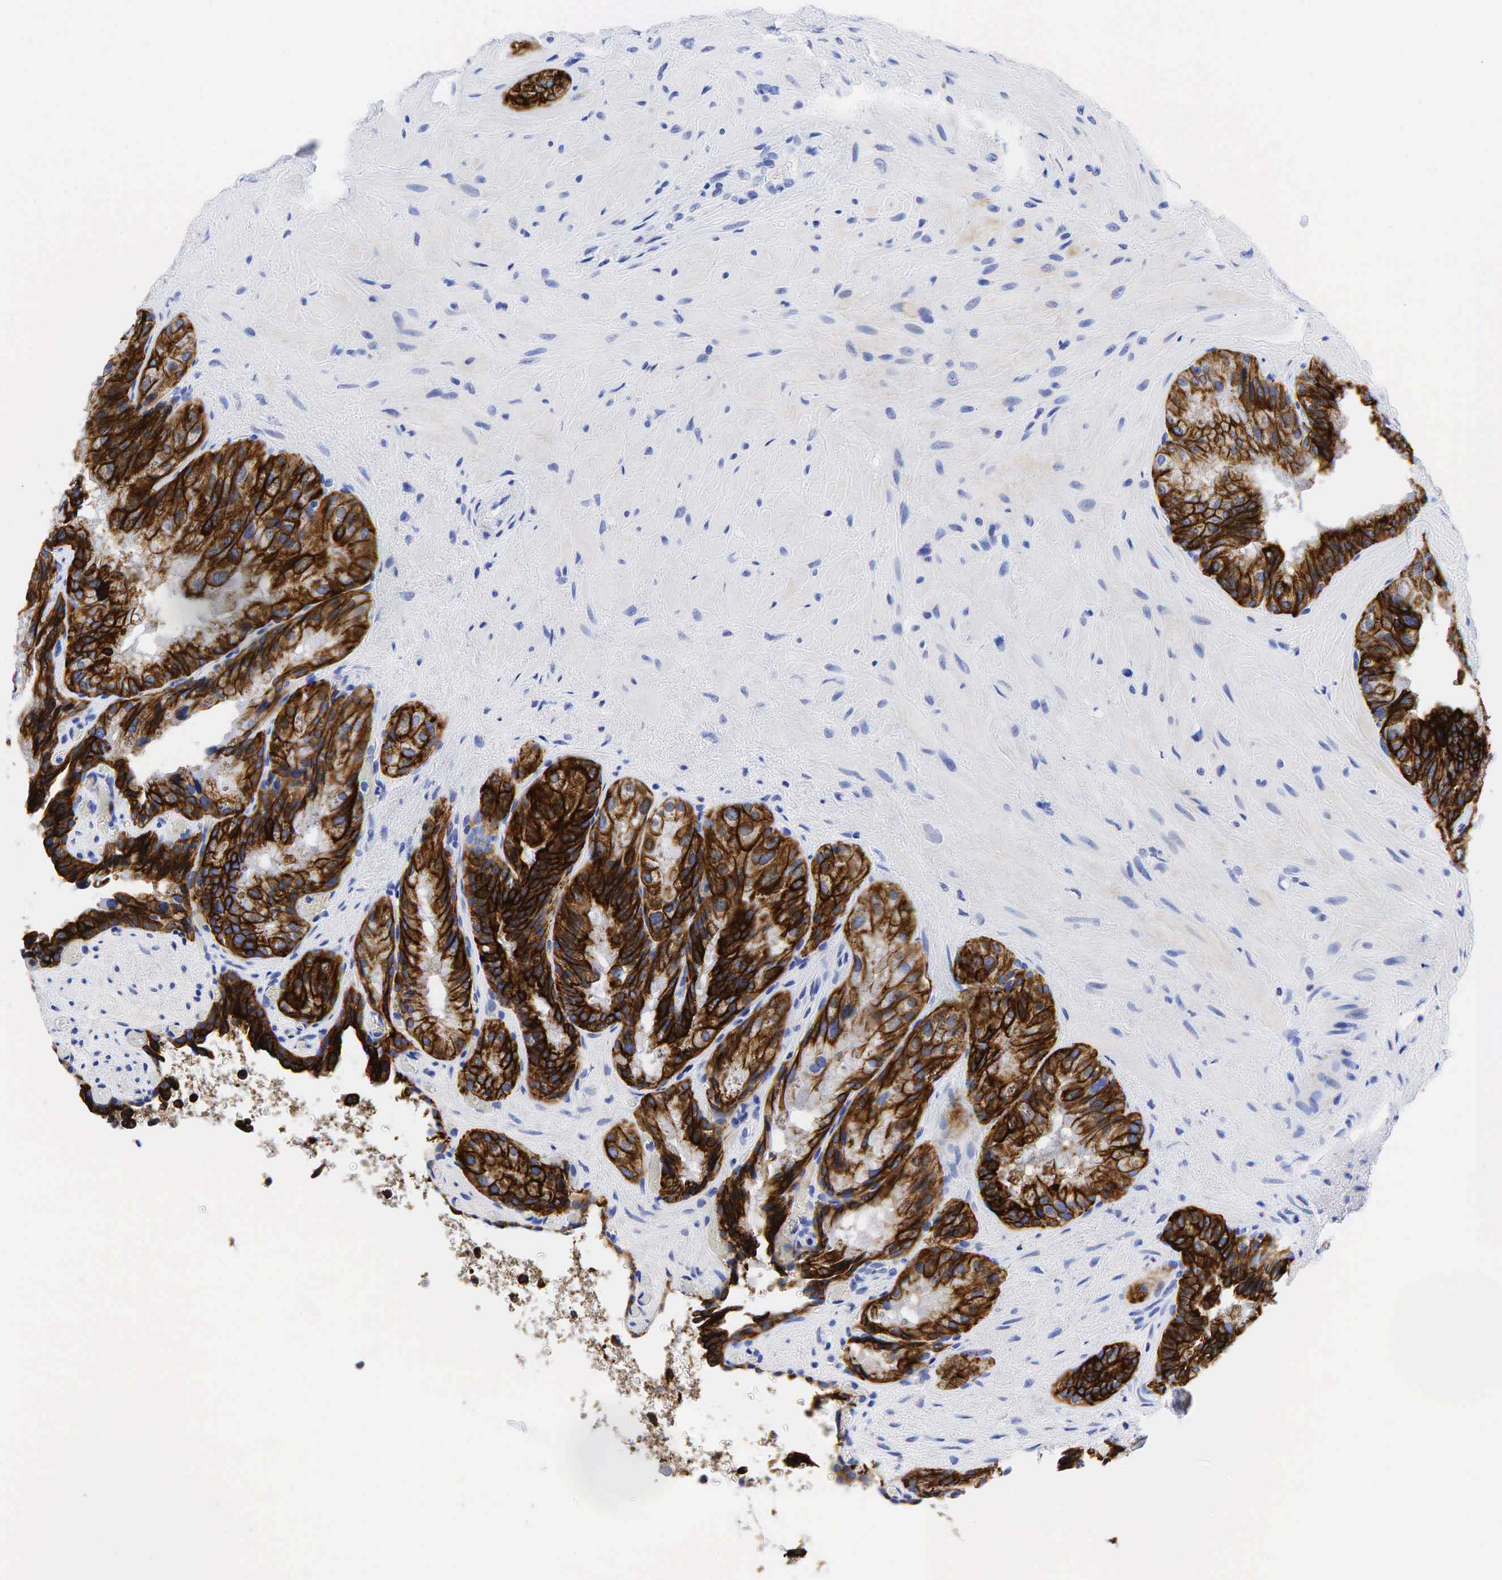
{"staining": {"intensity": "strong", "quantity": ">75%", "location": "cytoplasmic/membranous"}, "tissue": "seminal vesicle", "cell_type": "Glandular cells", "image_type": "normal", "snomed": [{"axis": "morphology", "description": "Normal tissue, NOS"}, {"axis": "topography", "description": "Seminal veicle"}], "caption": "Immunohistochemistry photomicrograph of benign seminal vesicle: human seminal vesicle stained using immunohistochemistry (IHC) demonstrates high levels of strong protein expression localized specifically in the cytoplasmic/membranous of glandular cells, appearing as a cytoplasmic/membranous brown color.", "gene": "KRT18", "patient": {"sex": "male", "age": 69}}